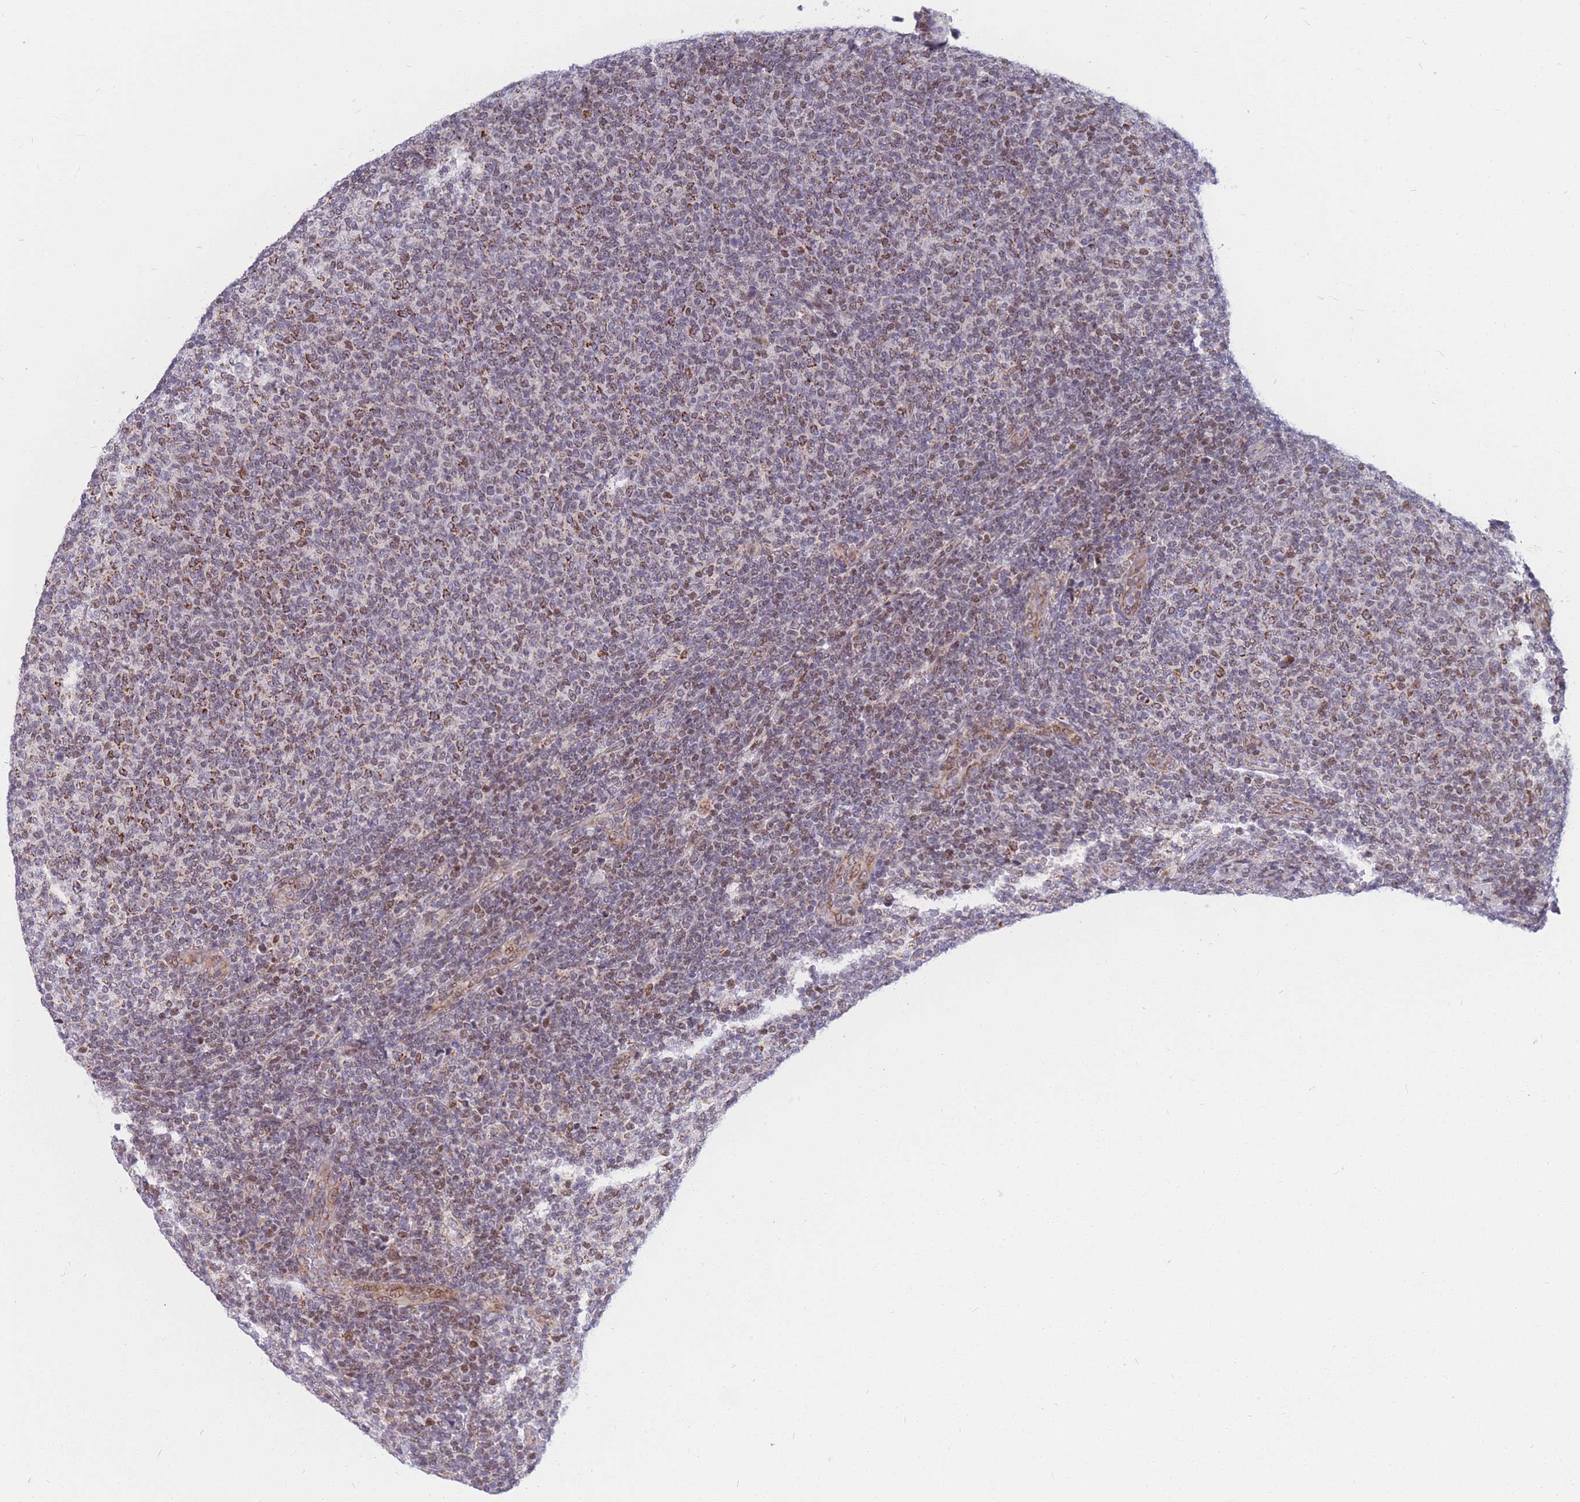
{"staining": {"intensity": "moderate", "quantity": "25%-75%", "location": "cytoplasmic/membranous,nuclear"}, "tissue": "lymphoma", "cell_type": "Tumor cells", "image_type": "cancer", "snomed": [{"axis": "morphology", "description": "Malignant lymphoma, non-Hodgkin's type, Low grade"}, {"axis": "topography", "description": "Lymph node"}], "caption": "Immunohistochemistry (DAB (3,3'-diaminobenzidine)) staining of human lymphoma exhibits moderate cytoplasmic/membranous and nuclear protein expression in approximately 25%-75% of tumor cells. (DAB IHC with brightfield microscopy, high magnification).", "gene": "MOB4", "patient": {"sex": "male", "age": 66}}